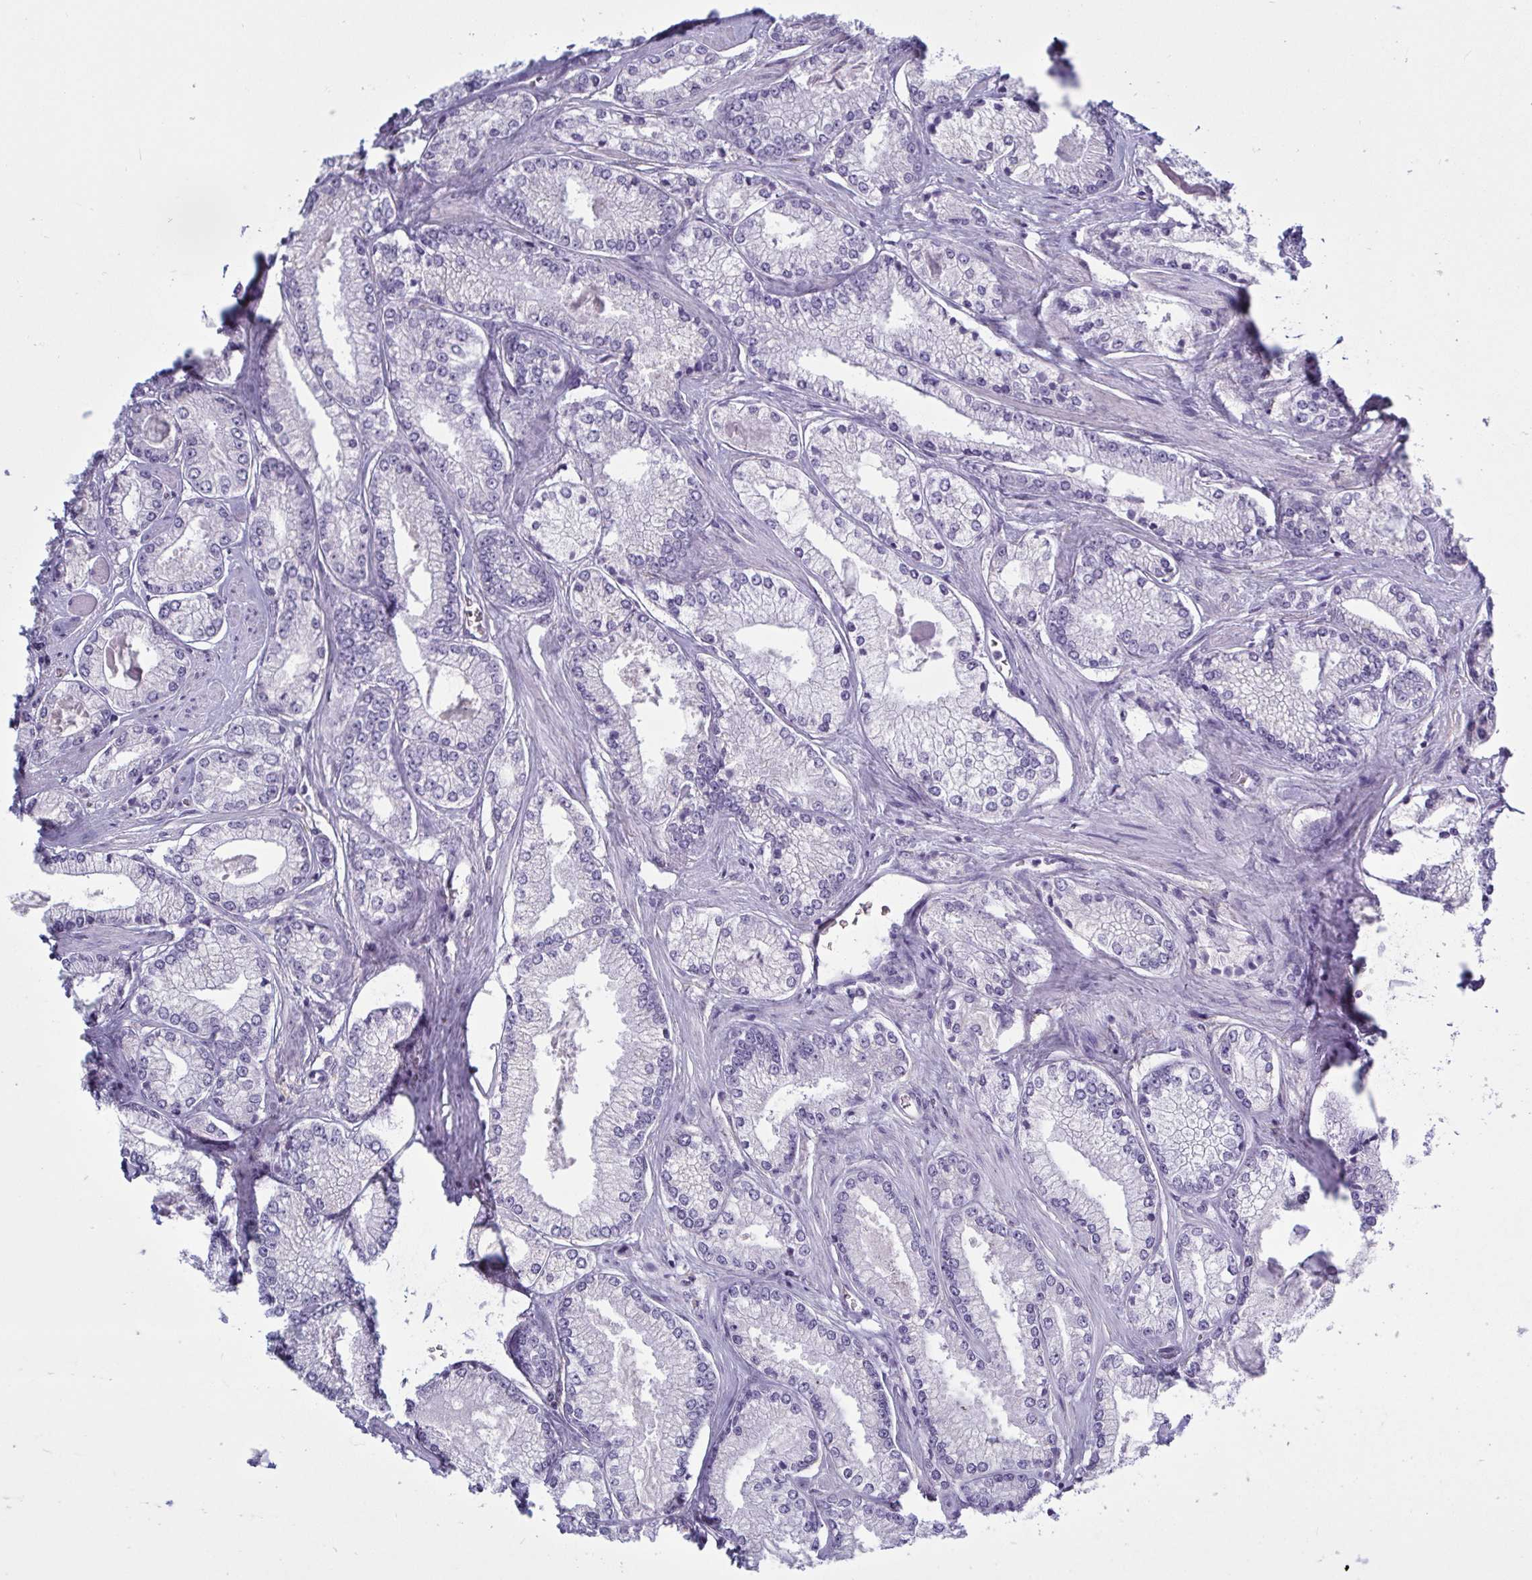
{"staining": {"intensity": "negative", "quantity": "none", "location": "none"}, "tissue": "prostate cancer", "cell_type": "Tumor cells", "image_type": "cancer", "snomed": [{"axis": "morphology", "description": "Adenocarcinoma, Low grade"}, {"axis": "topography", "description": "Prostate"}], "caption": "Tumor cells are negative for brown protein staining in prostate adenocarcinoma (low-grade). (DAB (3,3'-diaminobenzidine) immunohistochemistry visualized using brightfield microscopy, high magnification).", "gene": "TCEAL8", "patient": {"sex": "male", "age": 67}}